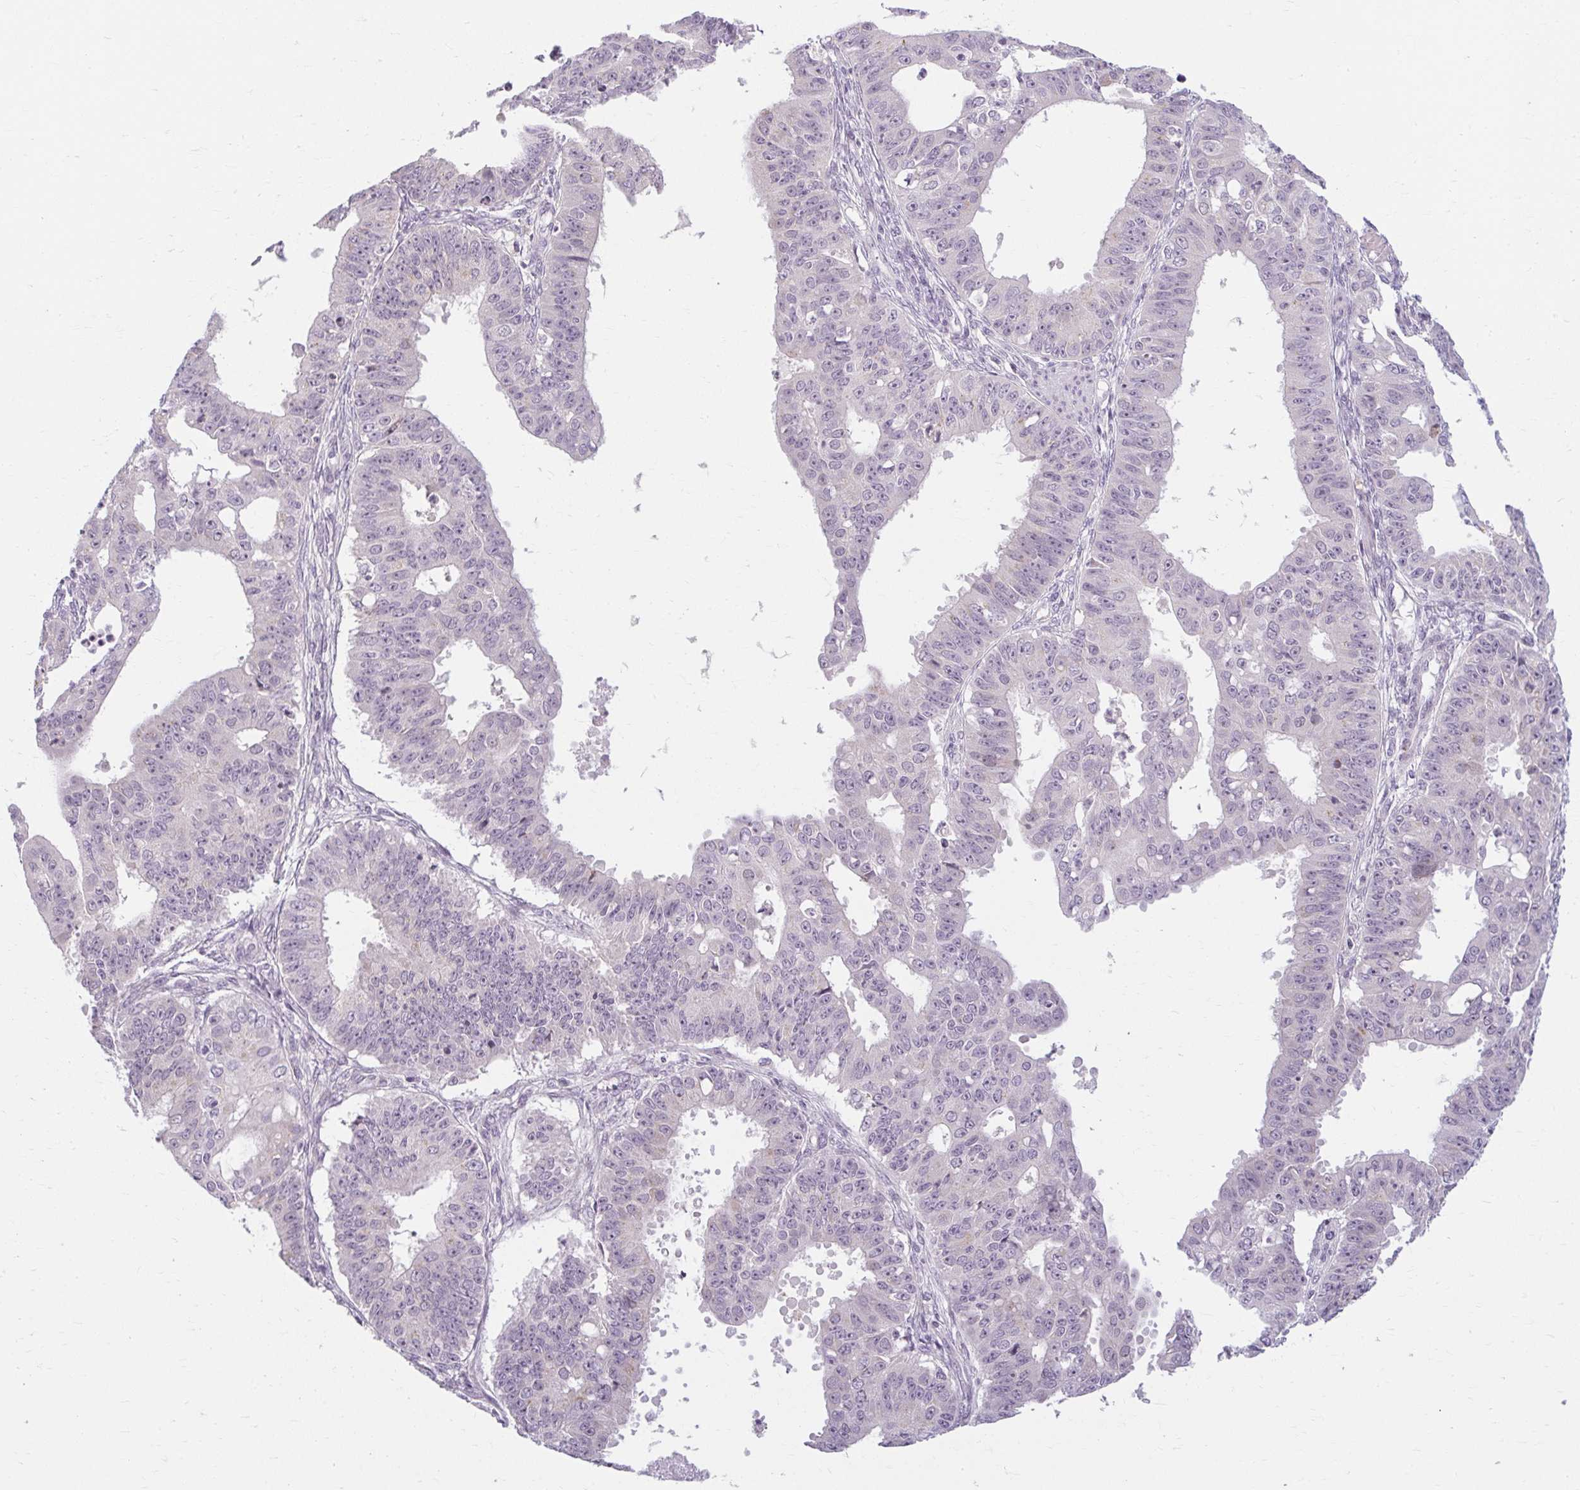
{"staining": {"intensity": "negative", "quantity": "none", "location": "none"}, "tissue": "ovarian cancer", "cell_type": "Tumor cells", "image_type": "cancer", "snomed": [{"axis": "morphology", "description": "Carcinoma, endometroid"}, {"axis": "topography", "description": "Appendix"}, {"axis": "topography", "description": "Ovary"}], "caption": "IHC histopathology image of neoplastic tissue: ovarian endometroid carcinoma stained with DAB shows no significant protein staining in tumor cells.", "gene": "ZFYVE26", "patient": {"sex": "female", "age": 42}}